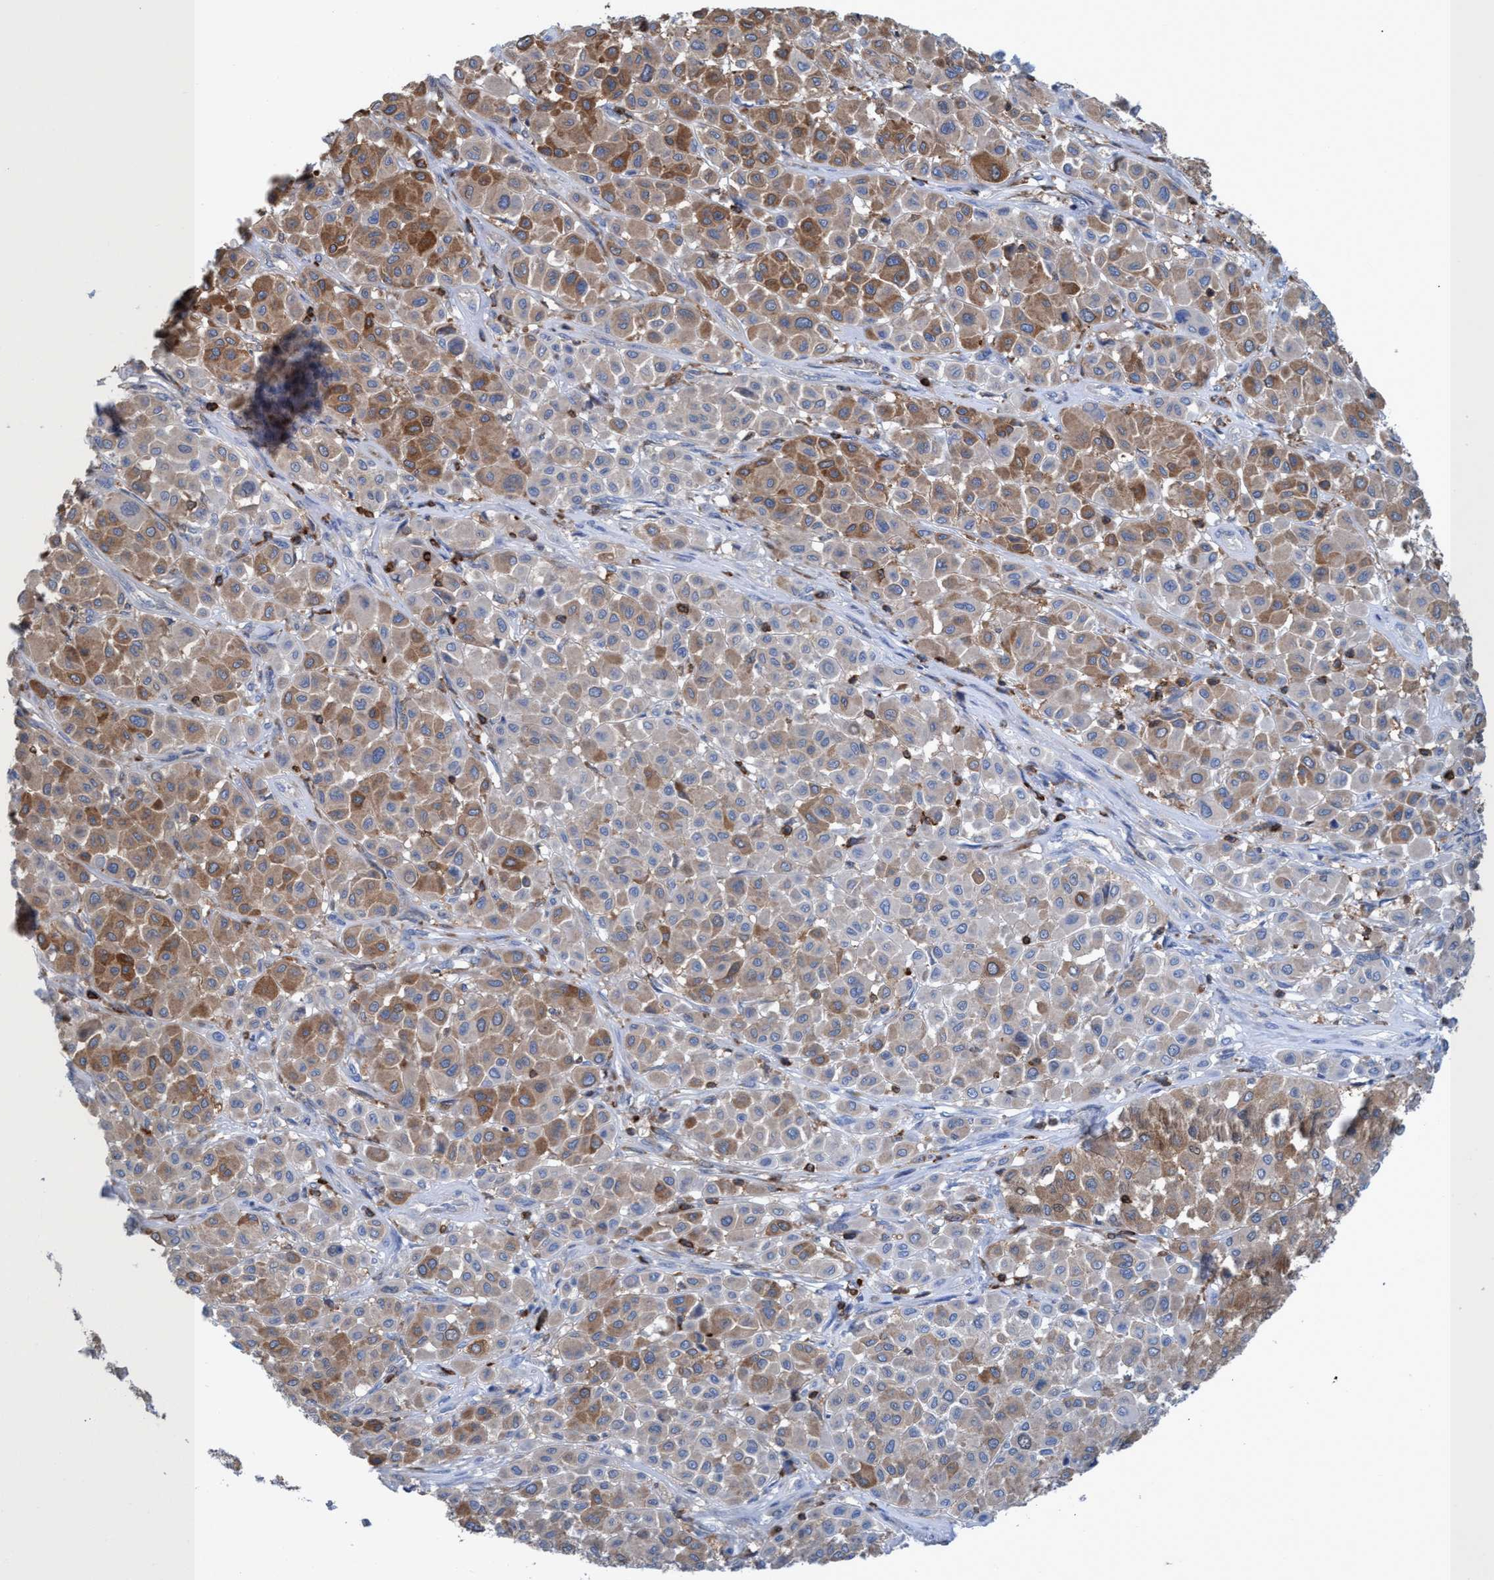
{"staining": {"intensity": "moderate", "quantity": ">75%", "location": "cytoplasmic/membranous"}, "tissue": "melanoma", "cell_type": "Tumor cells", "image_type": "cancer", "snomed": [{"axis": "morphology", "description": "Malignant melanoma, Metastatic site"}, {"axis": "topography", "description": "Soft tissue"}], "caption": "Malignant melanoma (metastatic site) stained with DAB immunohistochemistry (IHC) displays medium levels of moderate cytoplasmic/membranous positivity in about >75% of tumor cells.", "gene": "EZR", "patient": {"sex": "male", "age": 41}}